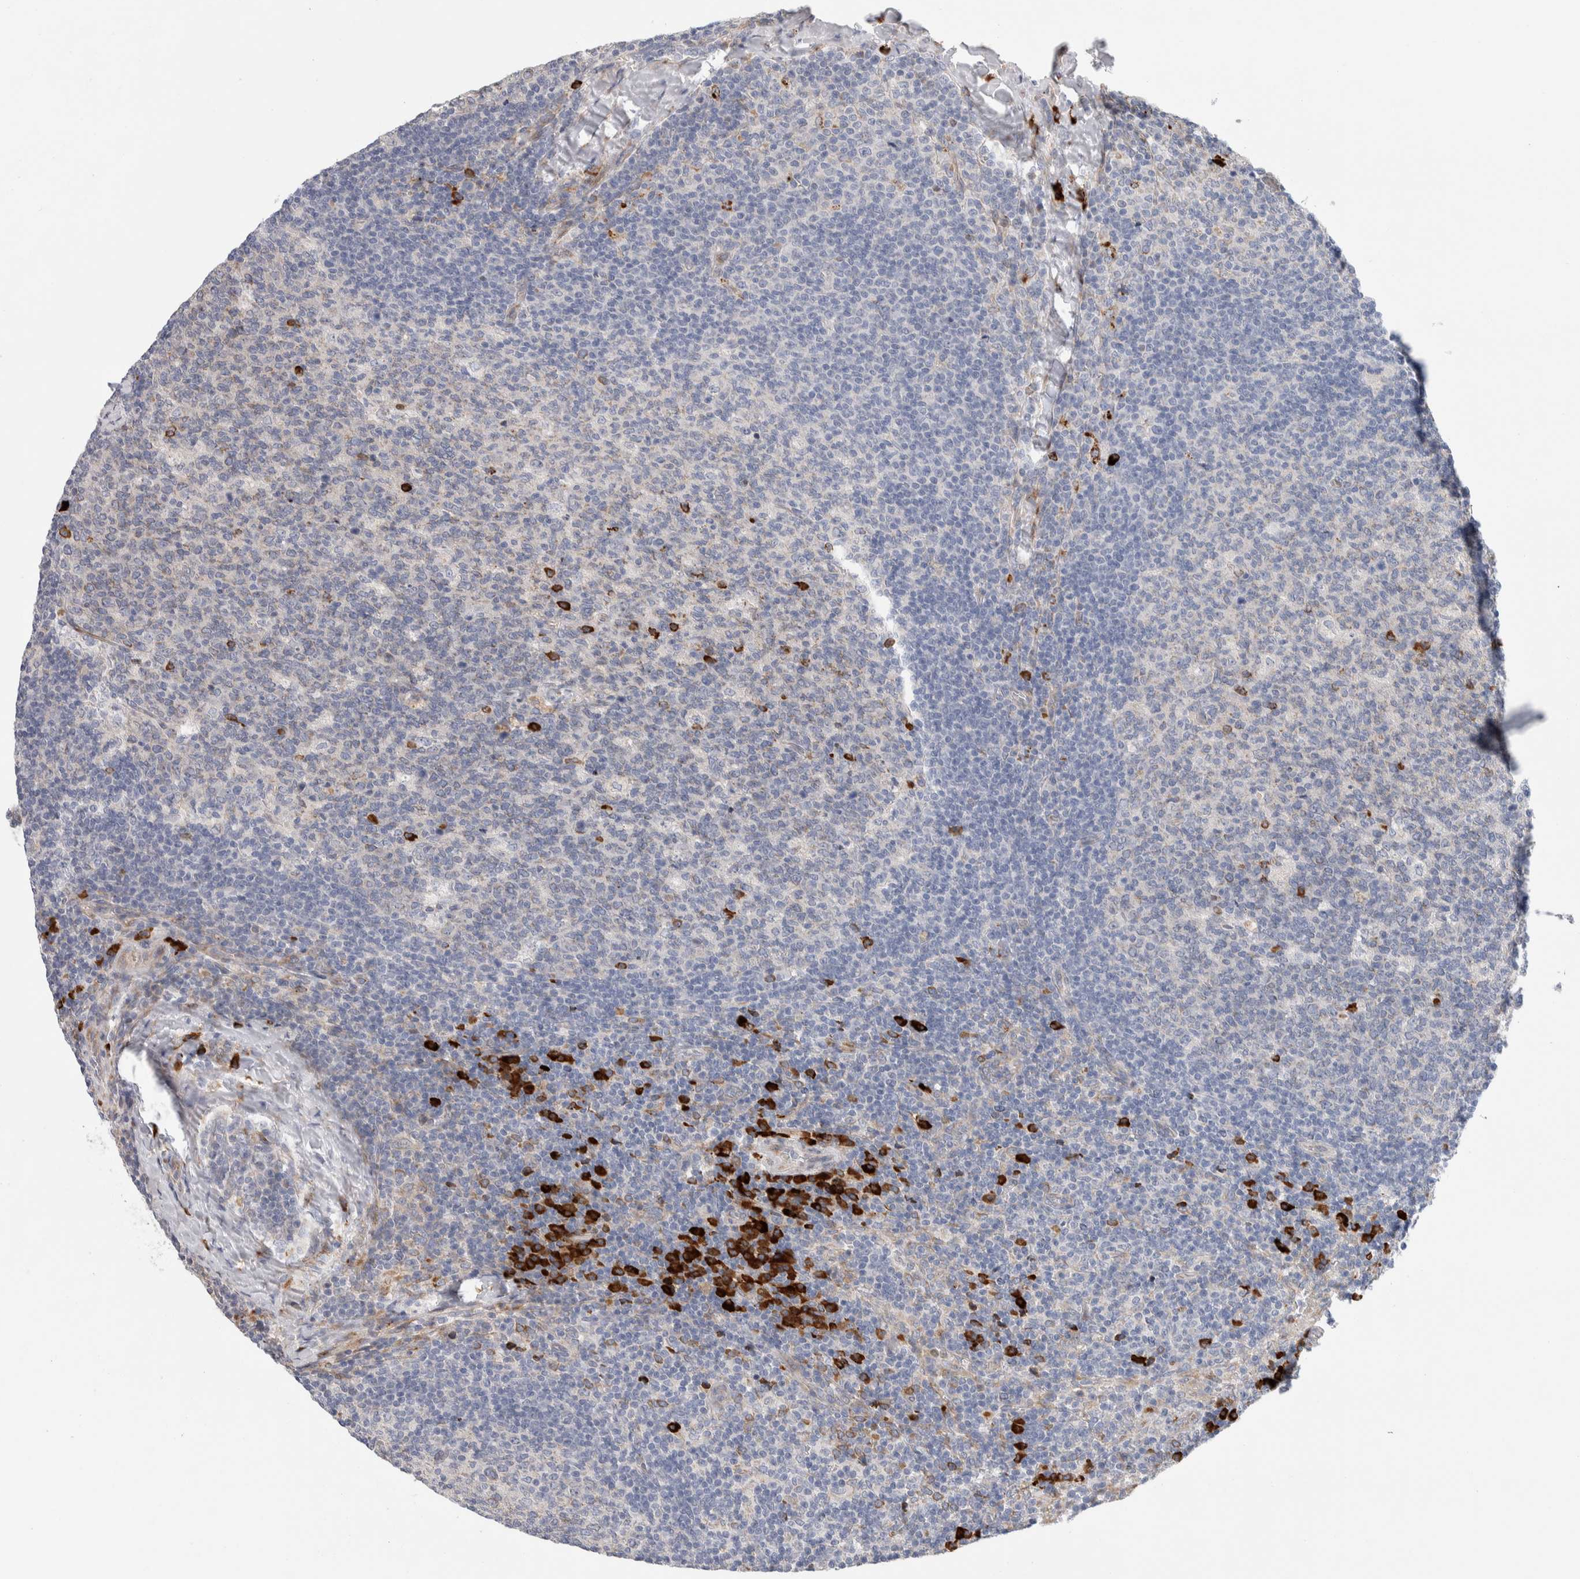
{"staining": {"intensity": "moderate", "quantity": "<25%", "location": "cytoplasmic/membranous"}, "tissue": "lymph node", "cell_type": "Germinal center cells", "image_type": "normal", "snomed": [{"axis": "morphology", "description": "Normal tissue, NOS"}, {"axis": "morphology", "description": "Inflammation, NOS"}, {"axis": "topography", "description": "Lymph node"}], "caption": "Protein analysis of normal lymph node demonstrates moderate cytoplasmic/membranous staining in about <25% of germinal center cells. The staining is performed using DAB brown chromogen to label protein expression. The nuclei are counter-stained blue using hematoxylin.", "gene": "ENGASE", "patient": {"sex": "male", "age": 55}}